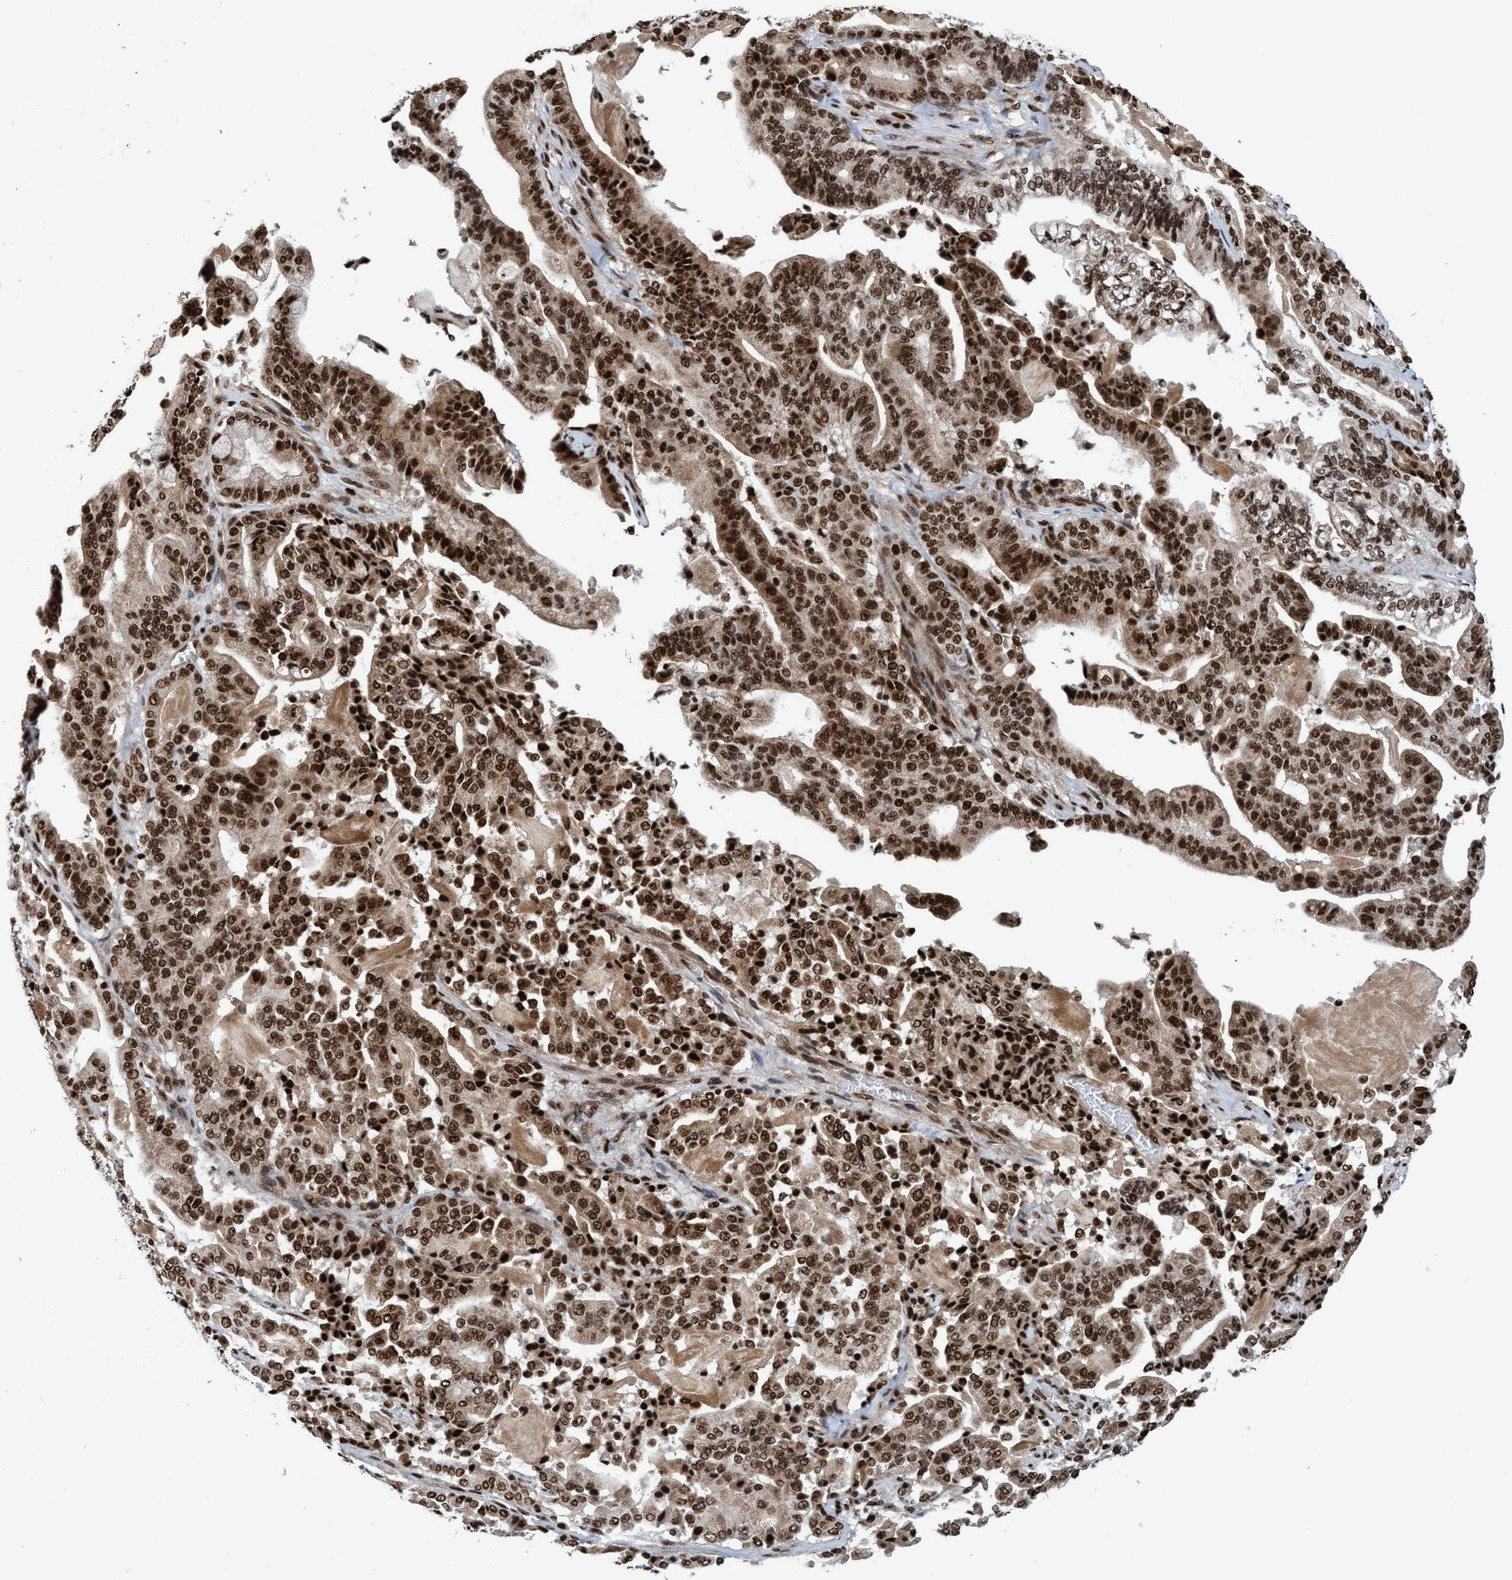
{"staining": {"intensity": "strong", "quantity": ">75%", "location": "cytoplasmic/membranous,nuclear"}, "tissue": "pancreatic cancer", "cell_type": "Tumor cells", "image_type": "cancer", "snomed": [{"axis": "morphology", "description": "Adenocarcinoma, NOS"}, {"axis": "topography", "description": "Pancreas"}], "caption": "Adenocarcinoma (pancreatic) tissue exhibits strong cytoplasmic/membranous and nuclear staining in about >75% of tumor cells", "gene": "TOPBP1", "patient": {"sex": "male", "age": 63}}